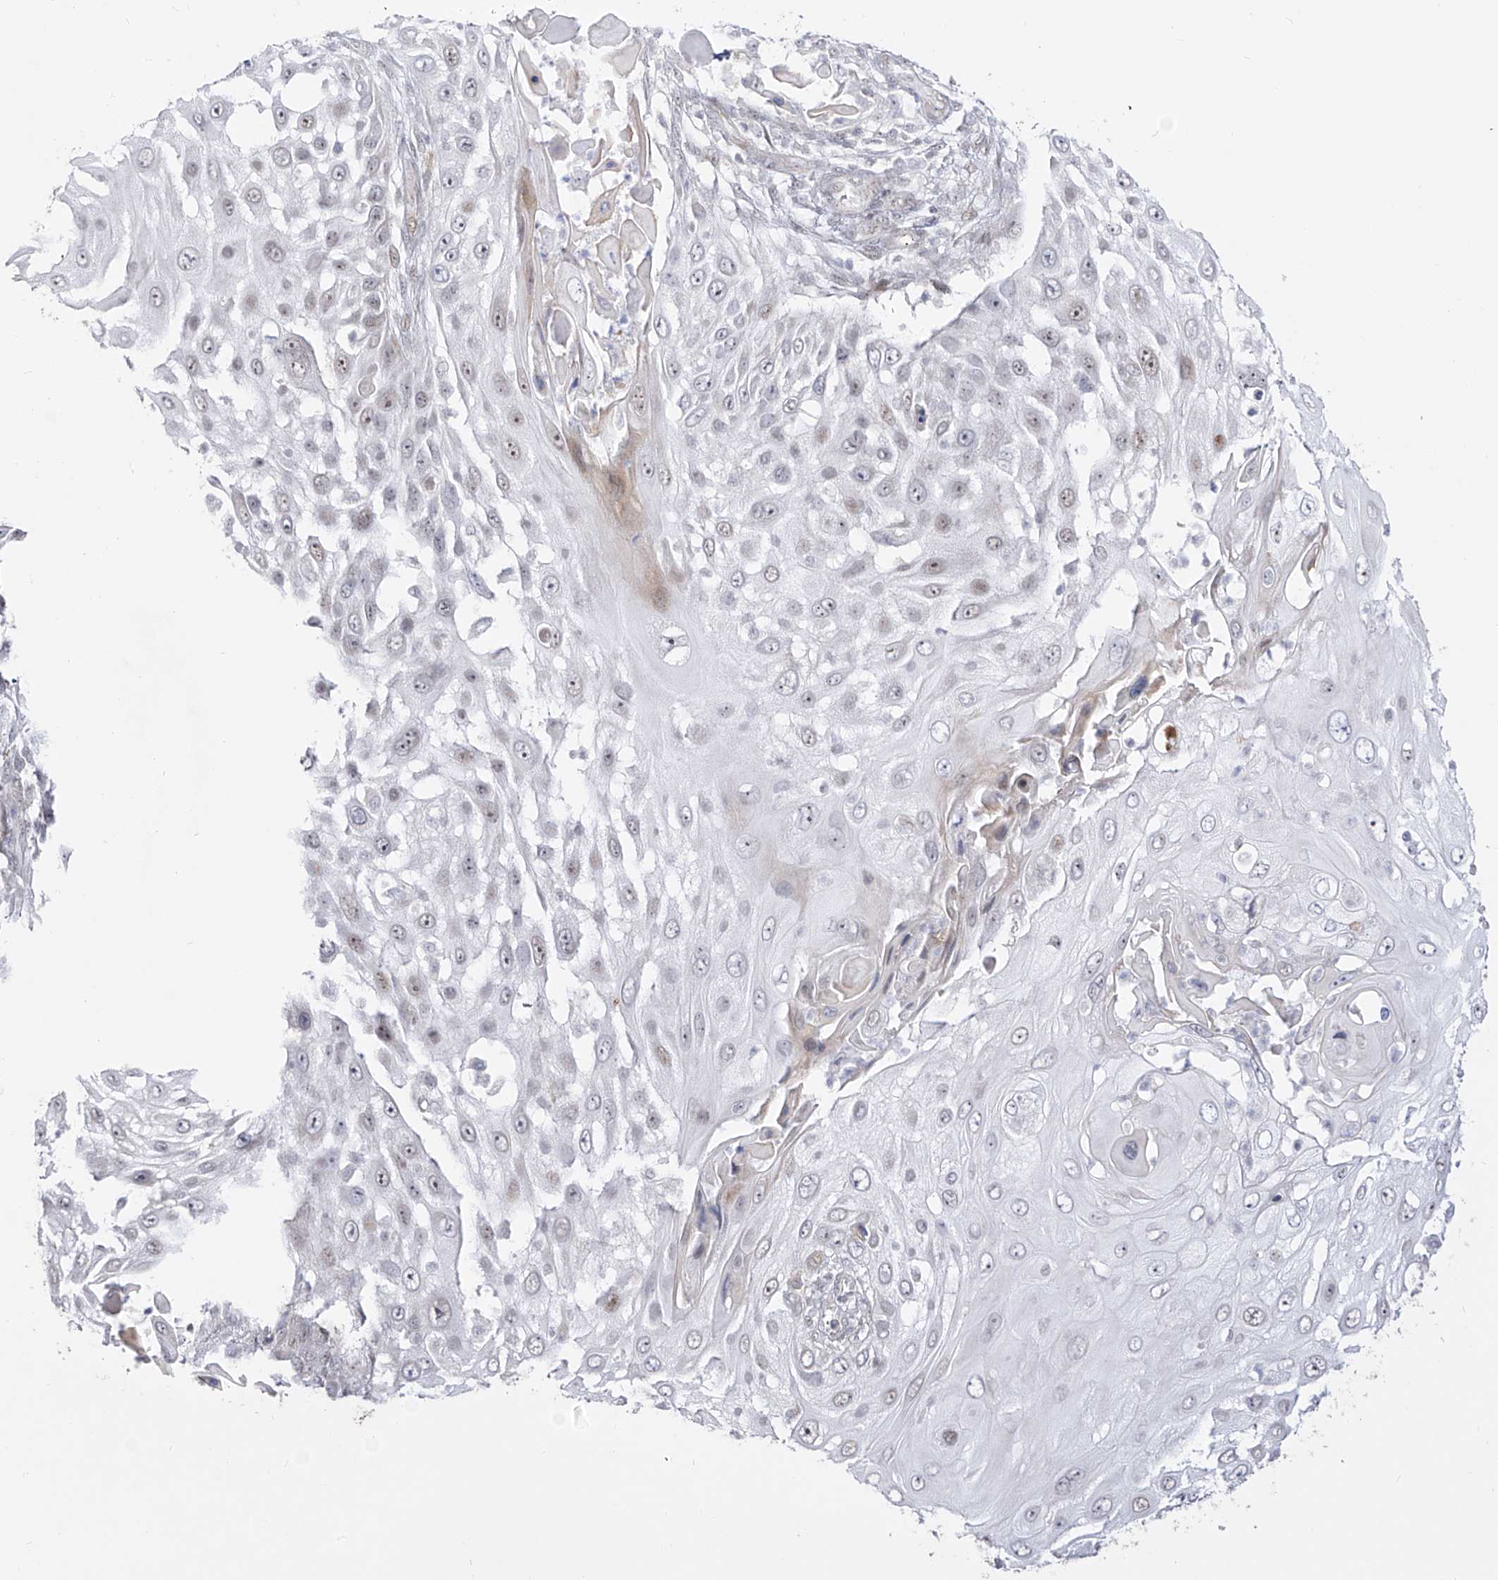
{"staining": {"intensity": "negative", "quantity": "none", "location": "none"}, "tissue": "skin cancer", "cell_type": "Tumor cells", "image_type": "cancer", "snomed": [{"axis": "morphology", "description": "Squamous cell carcinoma, NOS"}, {"axis": "topography", "description": "Skin"}], "caption": "There is no significant staining in tumor cells of skin squamous cell carcinoma.", "gene": "ZNF180", "patient": {"sex": "female", "age": 44}}